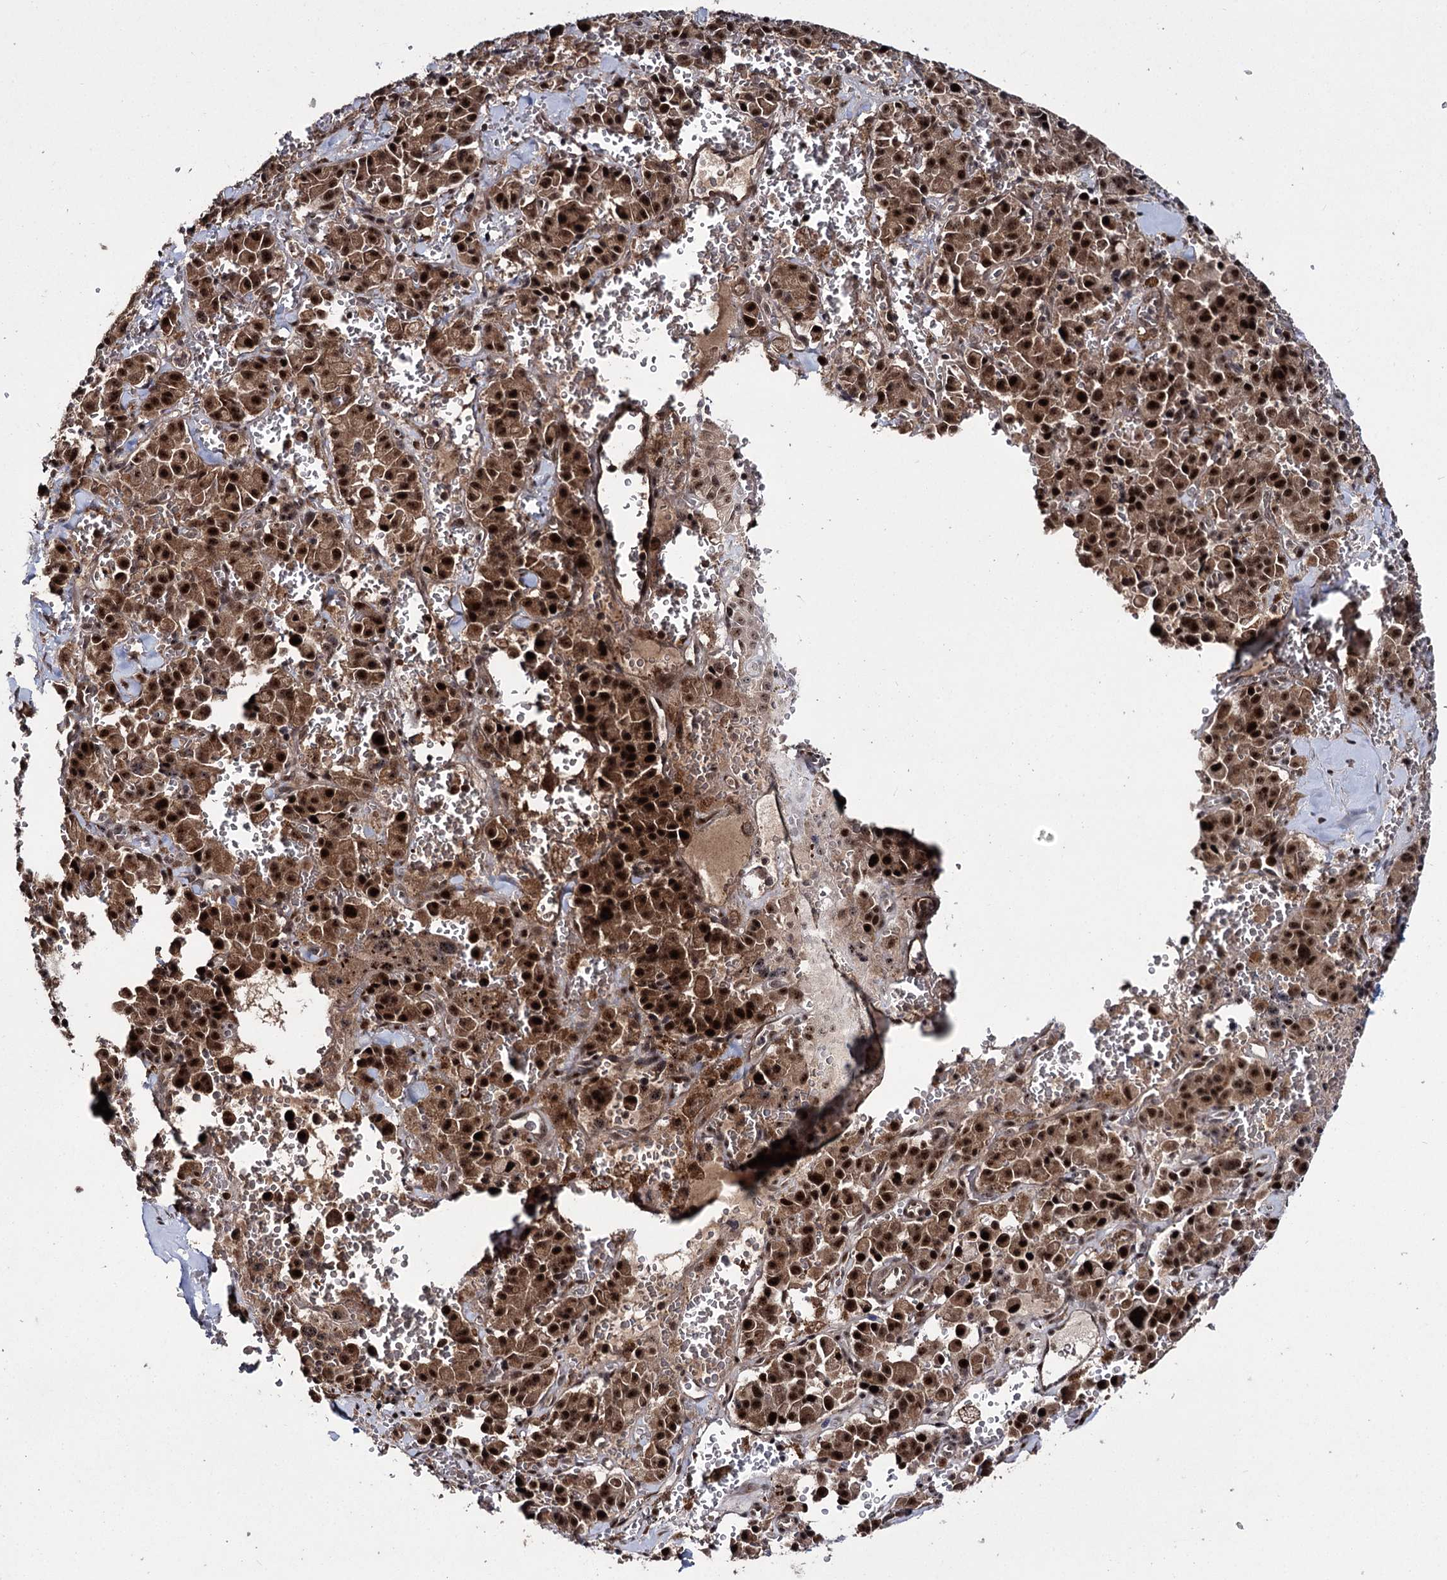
{"staining": {"intensity": "strong", "quantity": ">75%", "location": "nuclear"}, "tissue": "pancreatic cancer", "cell_type": "Tumor cells", "image_type": "cancer", "snomed": [{"axis": "morphology", "description": "Adenocarcinoma, NOS"}, {"axis": "topography", "description": "Pancreas"}], "caption": "Adenocarcinoma (pancreatic) stained with IHC shows strong nuclear staining in about >75% of tumor cells.", "gene": "MKNK2", "patient": {"sex": "male", "age": 65}}